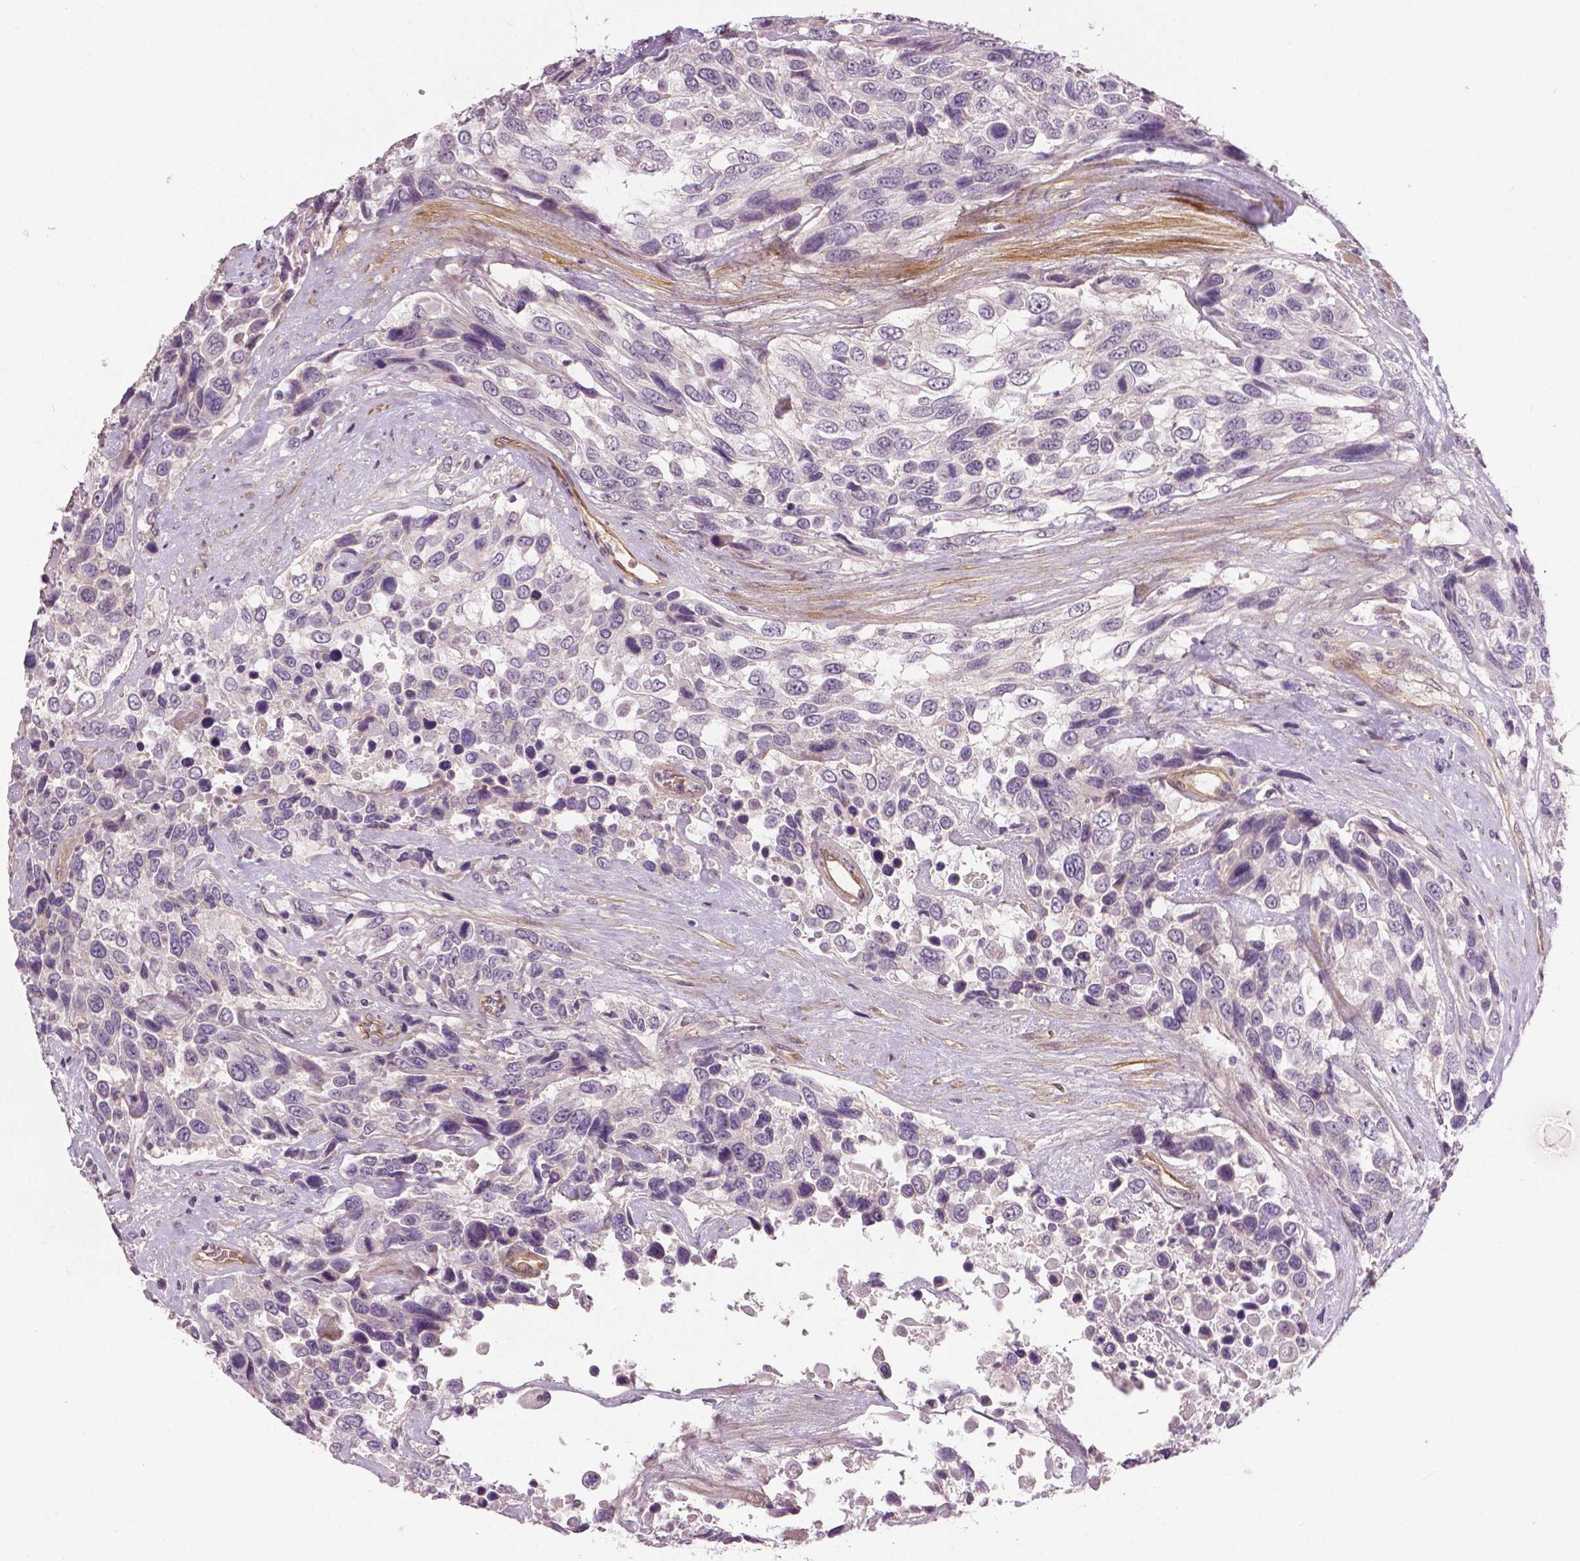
{"staining": {"intensity": "negative", "quantity": "none", "location": "none"}, "tissue": "urothelial cancer", "cell_type": "Tumor cells", "image_type": "cancer", "snomed": [{"axis": "morphology", "description": "Urothelial carcinoma, High grade"}, {"axis": "topography", "description": "Urinary bladder"}], "caption": "DAB (3,3'-diaminobenzidine) immunohistochemical staining of human urothelial carcinoma (high-grade) displays no significant positivity in tumor cells.", "gene": "FLT1", "patient": {"sex": "female", "age": 70}}